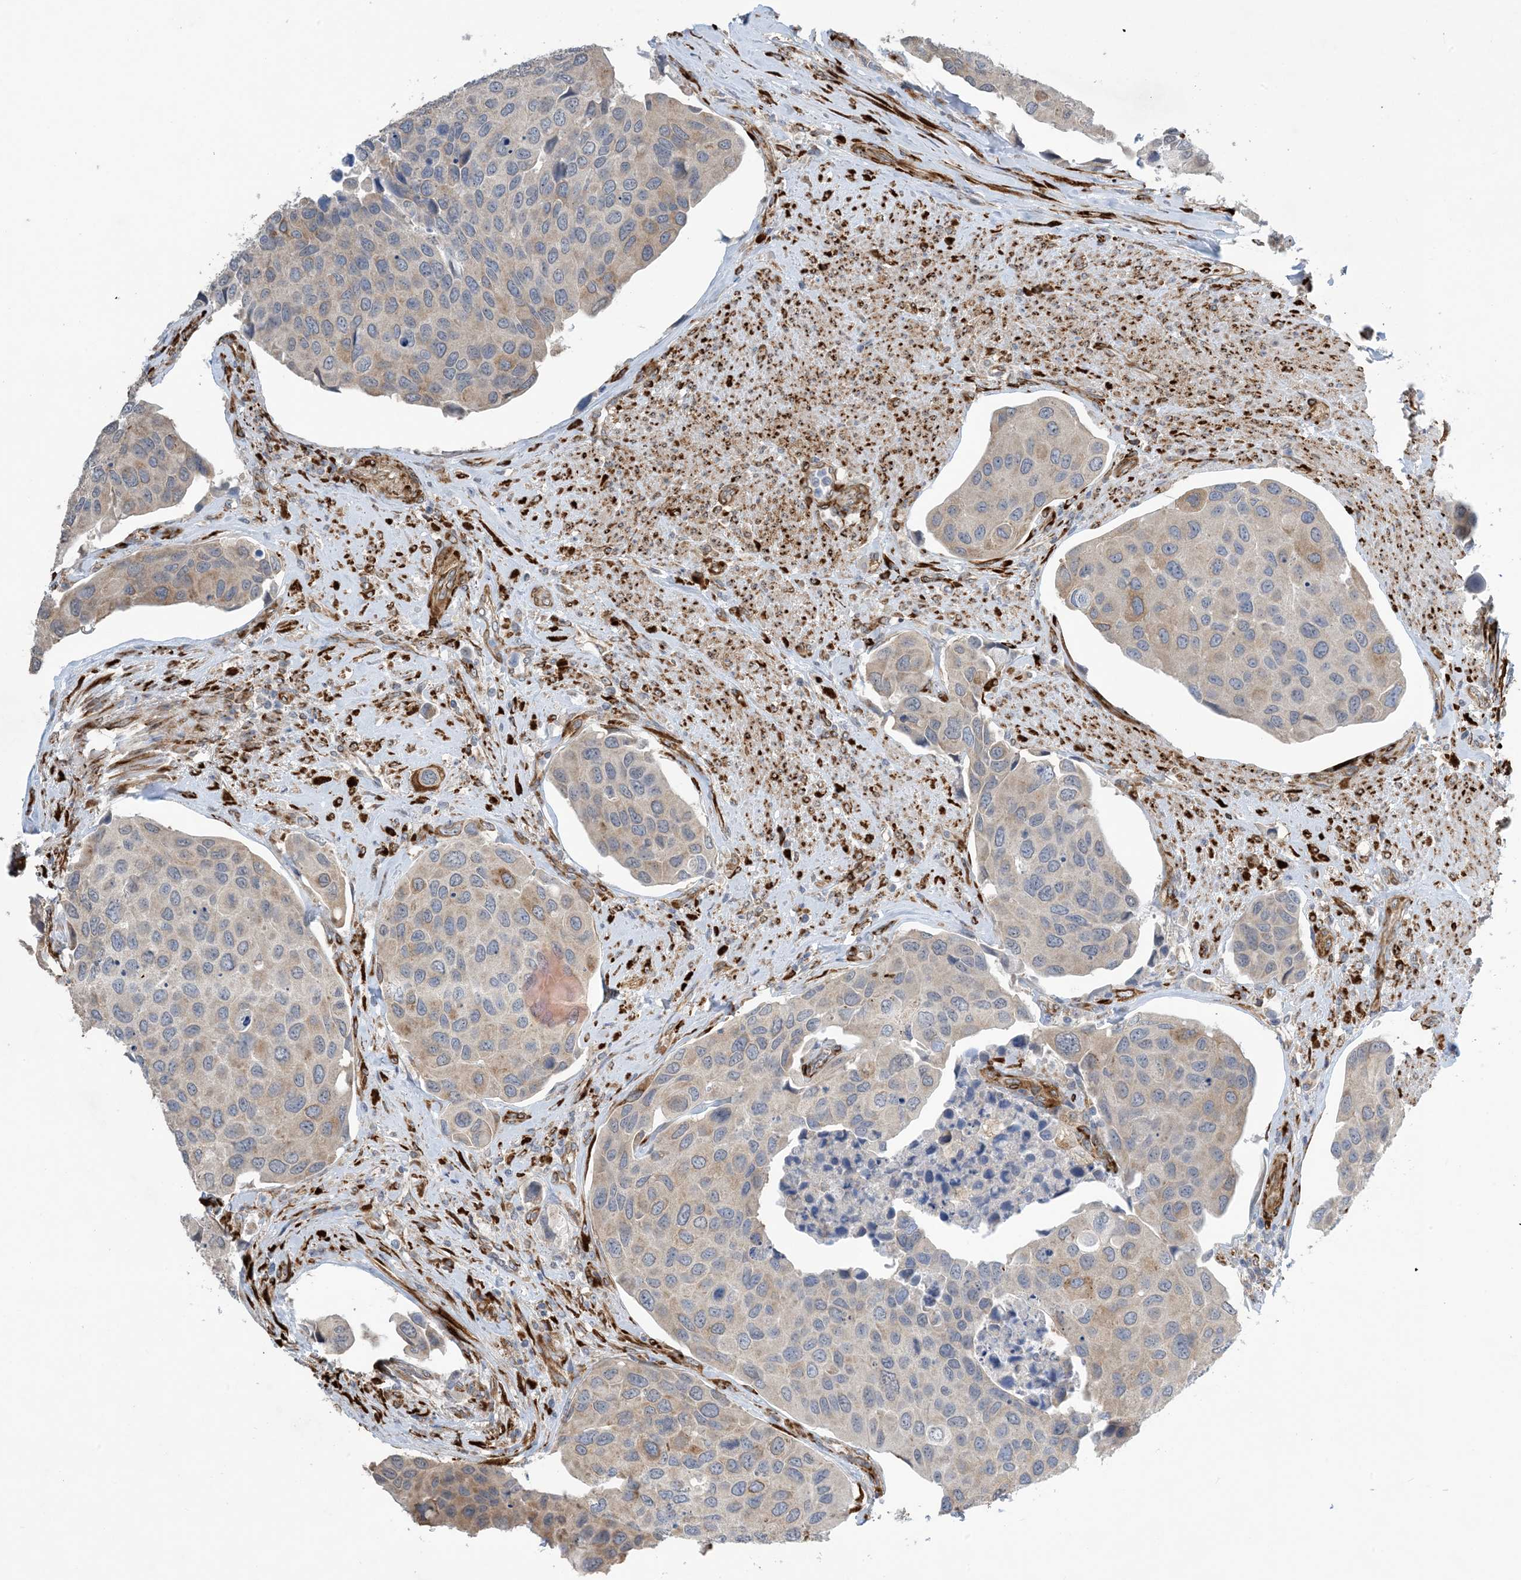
{"staining": {"intensity": "weak", "quantity": "<25%", "location": "cytoplasmic/membranous"}, "tissue": "urothelial cancer", "cell_type": "Tumor cells", "image_type": "cancer", "snomed": [{"axis": "morphology", "description": "Urothelial carcinoma, High grade"}, {"axis": "topography", "description": "Urinary bladder"}], "caption": "This is an IHC micrograph of human urothelial cancer. There is no staining in tumor cells.", "gene": "ZBTB45", "patient": {"sex": "male", "age": 74}}